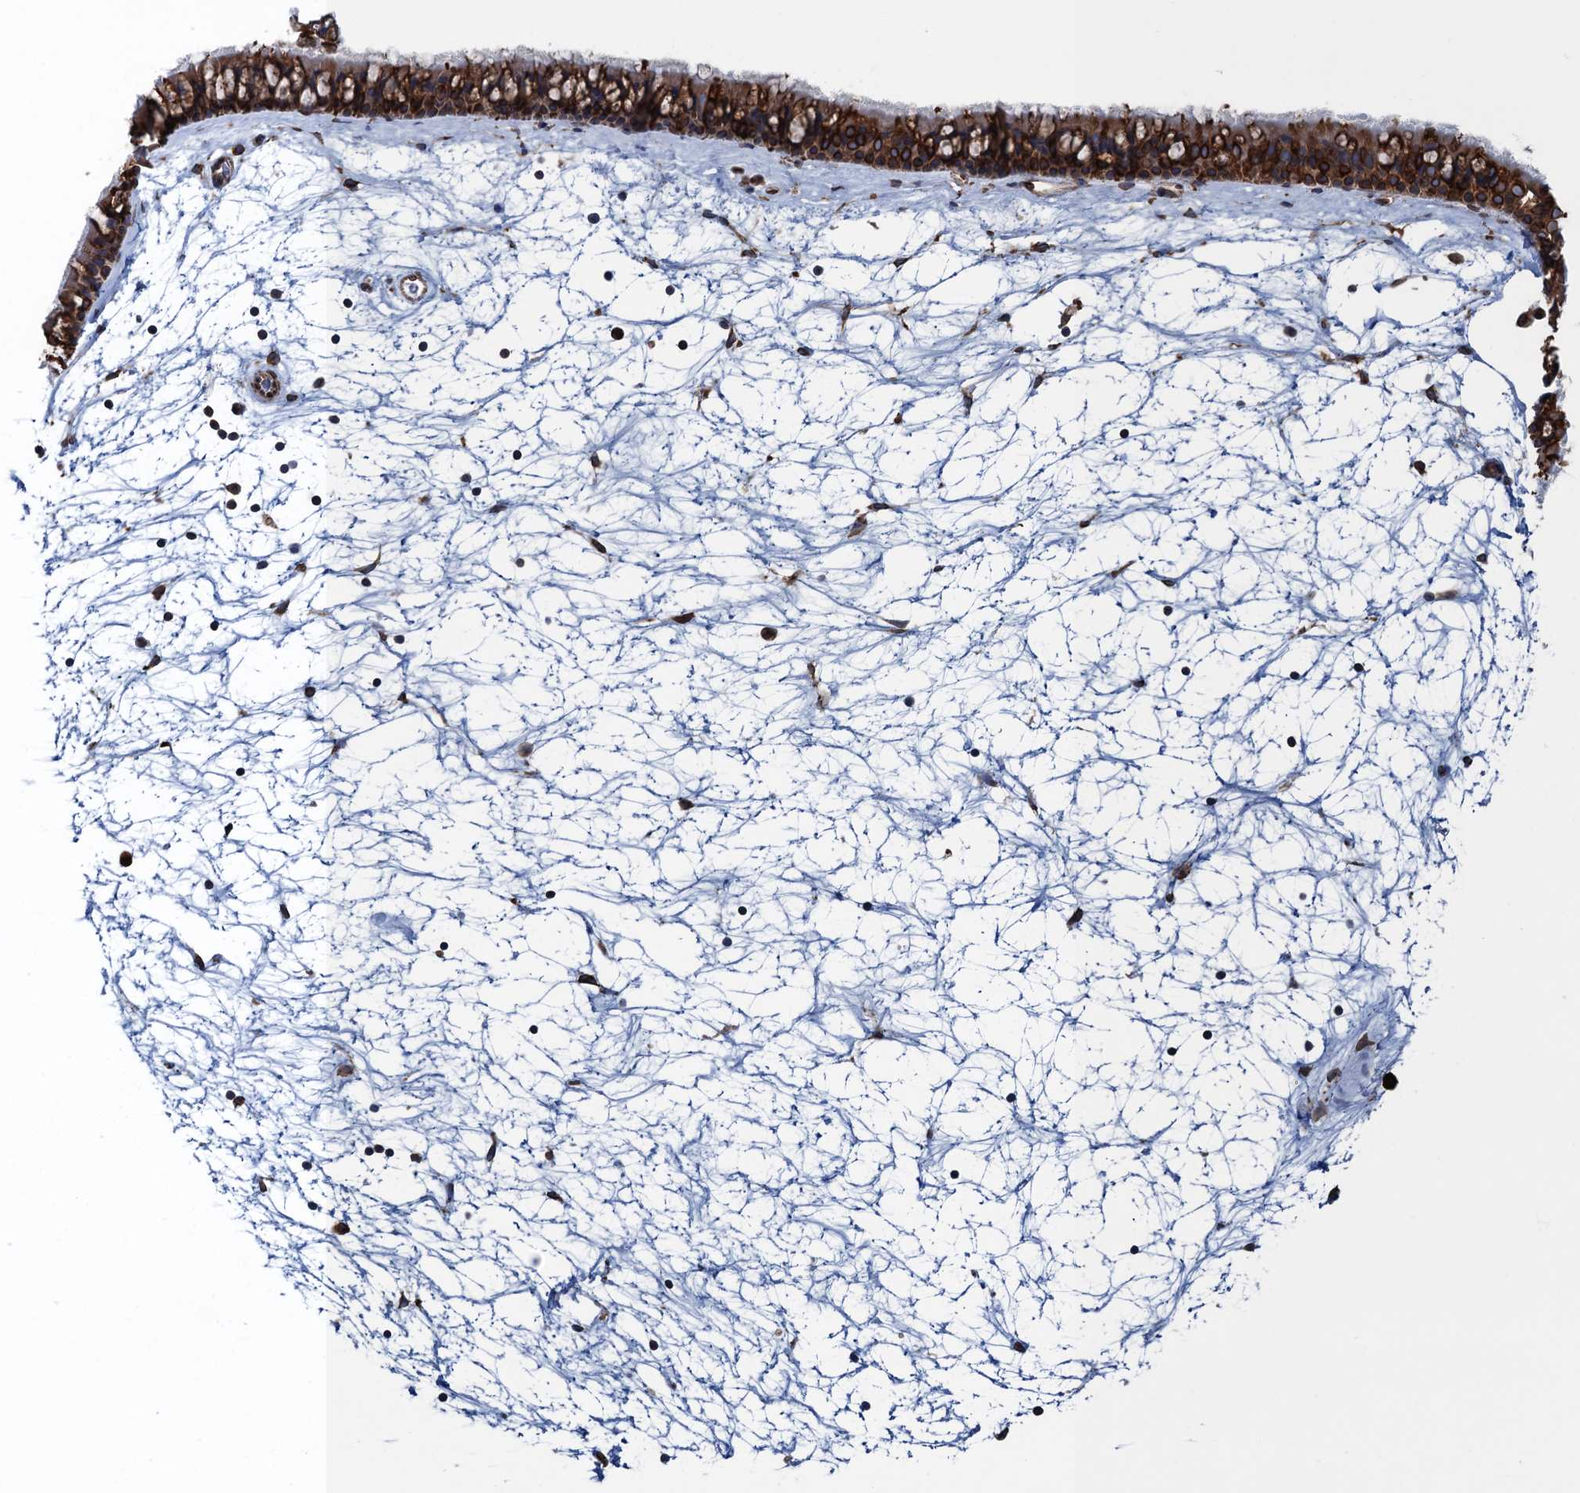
{"staining": {"intensity": "strong", "quantity": ">75%", "location": "cytoplasmic/membranous"}, "tissue": "nasopharynx", "cell_type": "Respiratory epithelial cells", "image_type": "normal", "snomed": [{"axis": "morphology", "description": "Normal tissue, NOS"}, {"axis": "topography", "description": "Nasopharynx"}], "caption": "Nasopharynx was stained to show a protein in brown. There is high levels of strong cytoplasmic/membranous positivity in about >75% of respiratory epithelial cells. (DAB (3,3'-diaminobenzidine) IHC, brown staining for protein, blue staining for nuclei).", "gene": "TMEM205", "patient": {"sex": "male", "age": 64}}